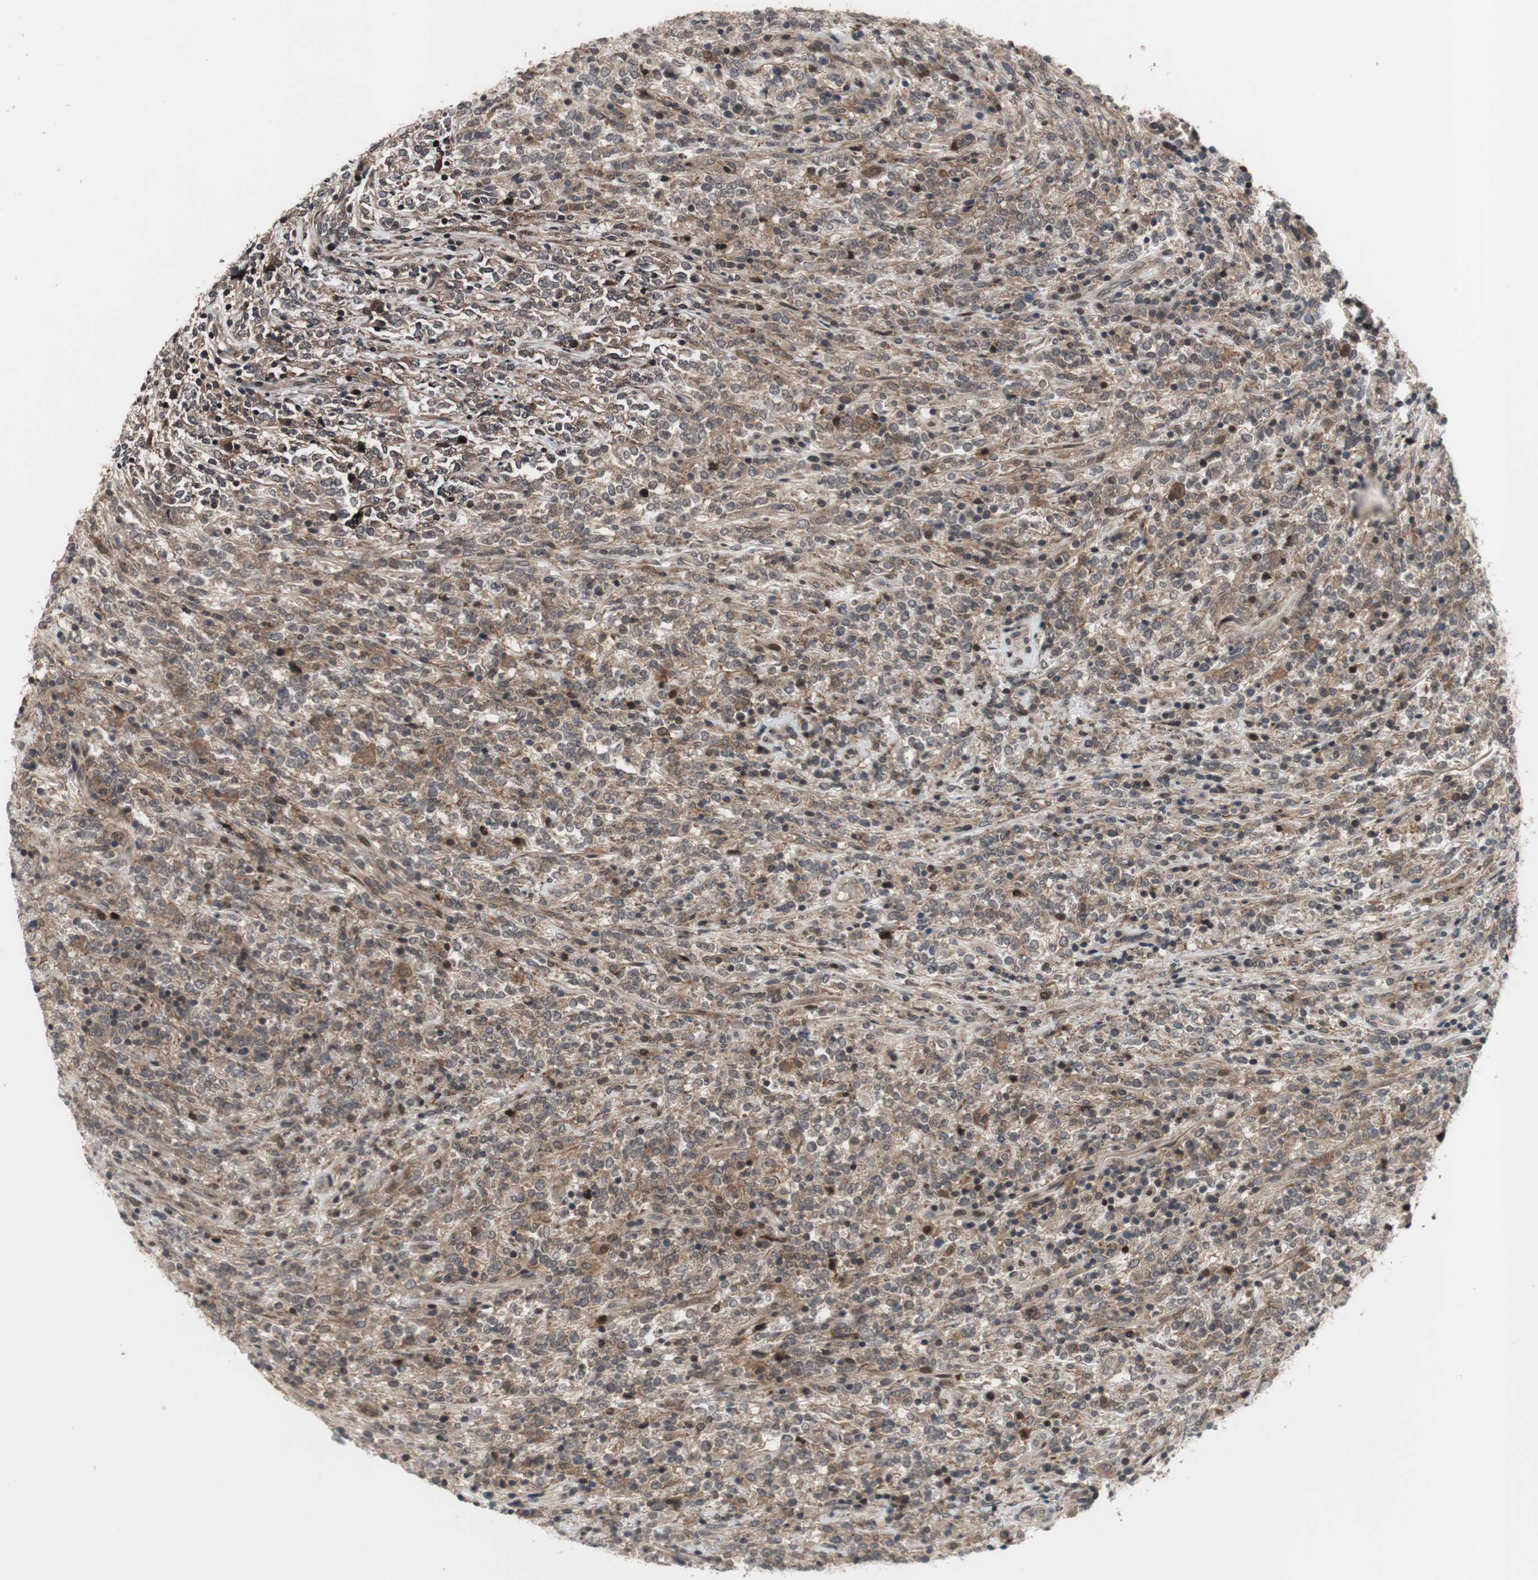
{"staining": {"intensity": "weak", "quantity": ">75%", "location": "cytoplasmic/membranous"}, "tissue": "lymphoma", "cell_type": "Tumor cells", "image_type": "cancer", "snomed": [{"axis": "morphology", "description": "Malignant lymphoma, non-Hodgkin's type, High grade"}, {"axis": "topography", "description": "Soft tissue"}], "caption": "Lymphoma tissue shows weak cytoplasmic/membranous staining in about >75% of tumor cells", "gene": "OAZ1", "patient": {"sex": "male", "age": 18}}